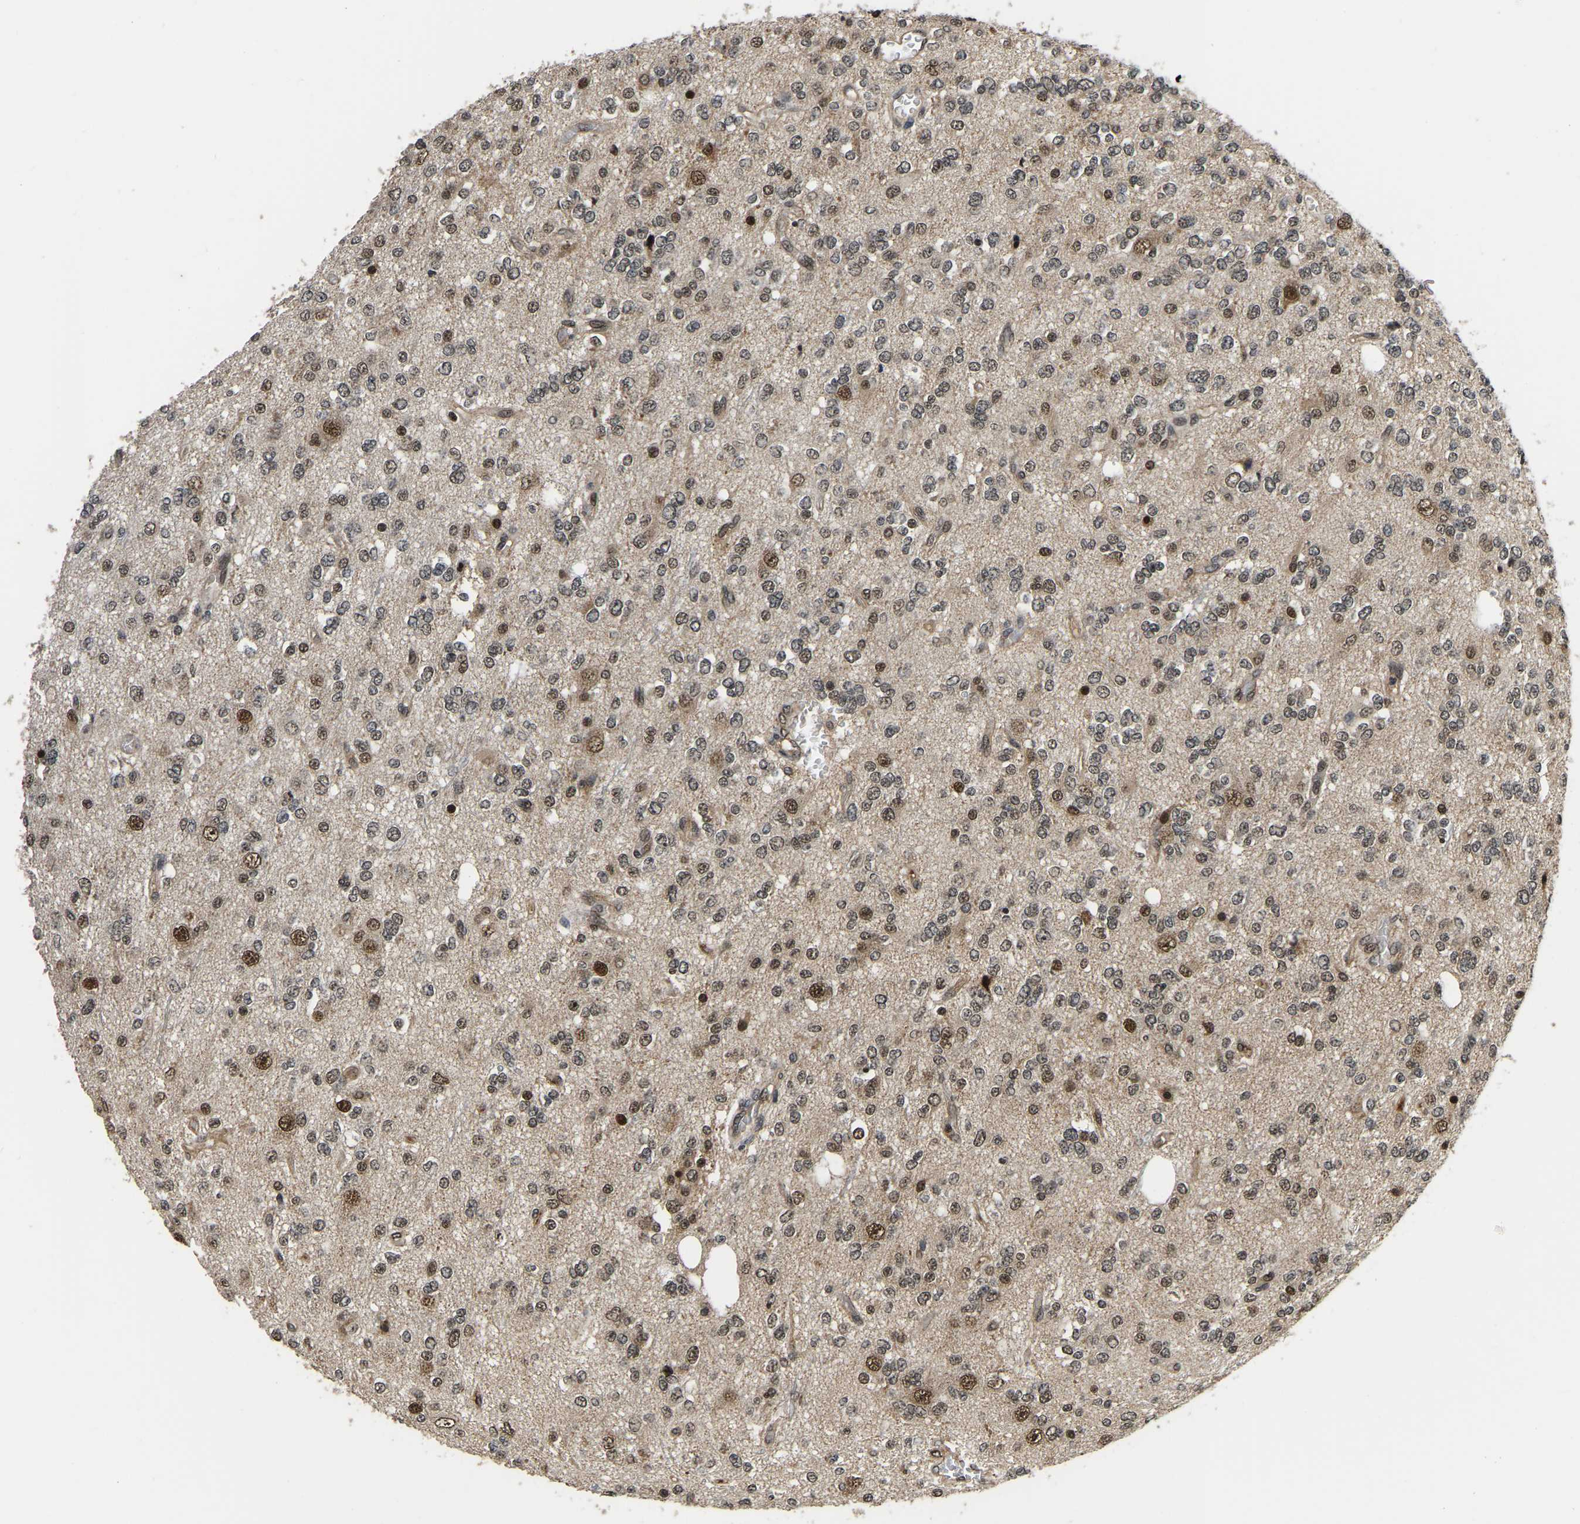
{"staining": {"intensity": "moderate", "quantity": "25%-75%", "location": "nuclear"}, "tissue": "glioma", "cell_type": "Tumor cells", "image_type": "cancer", "snomed": [{"axis": "morphology", "description": "Glioma, malignant, Low grade"}, {"axis": "topography", "description": "Brain"}], "caption": "Glioma stained with a protein marker shows moderate staining in tumor cells.", "gene": "CIAO1", "patient": {"sex": "male", "age": 38}}